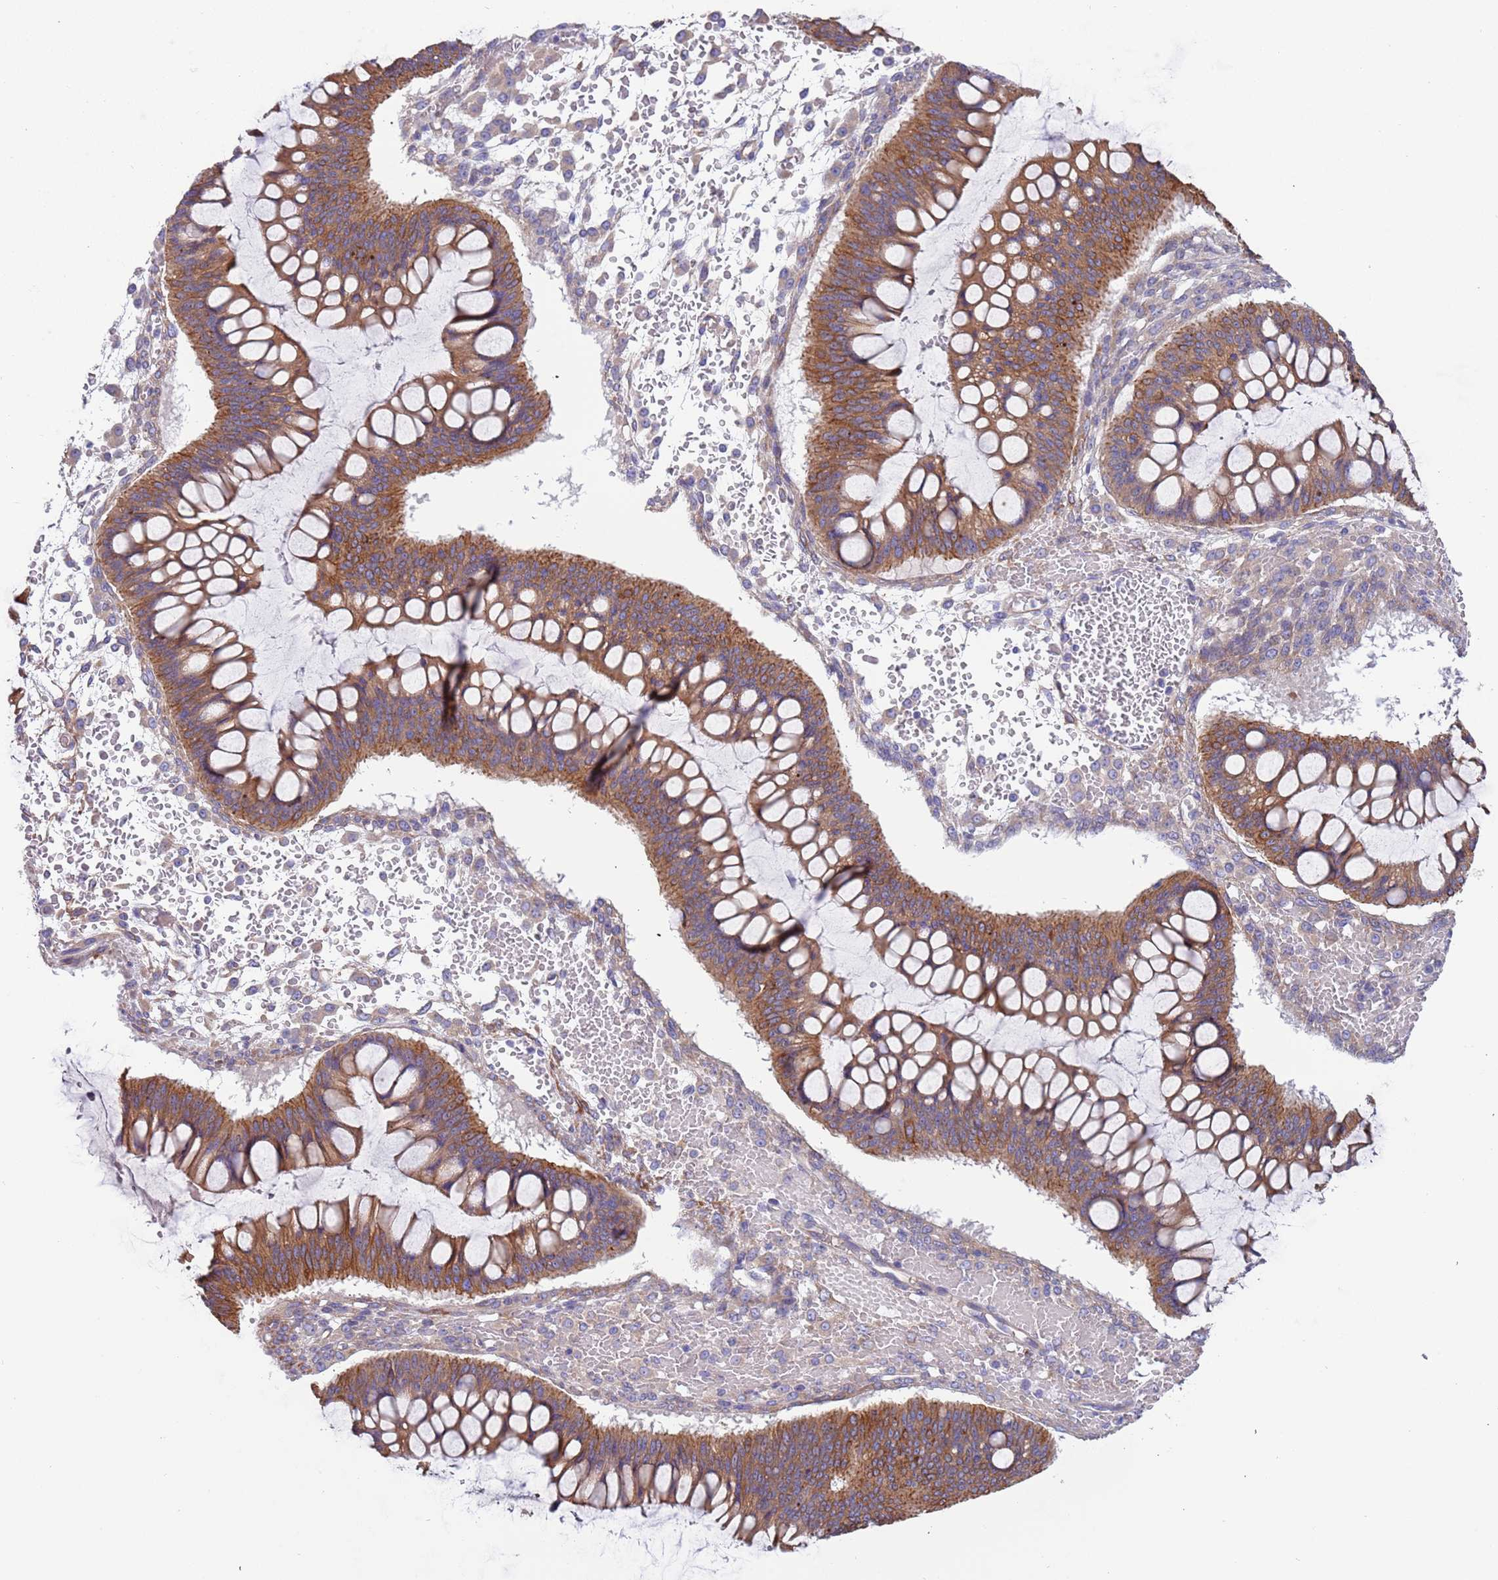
{"staining": {"intensity": "moderate", "quantity": ">75%", "location": "cytoplasmic/membranous"}, "tissue": "ovarian cancer", "cell_type": "Tumor cells", "image_type": "cancer", "snomed": [{"axis": "morphology", "description": "Cystadenocarcinoma, mucinous, NOS"}, {"axis": "topography", "description": "Ovary"}], "caption": "High-magnification brightfield microscopy of ovarian mucinous cystadenocarcinoma stained with DAB (3,3'-diaminobenzidine) (brown) and counterstained with hematoxylin (blue). tumor cells exhibit moderate cytoplasmic/membranous staining is present in approximately>75% of cells. Nuclei are stained in blue.", "gene": "LAMB4", "patient": {"sex": "female", "age": 73}}